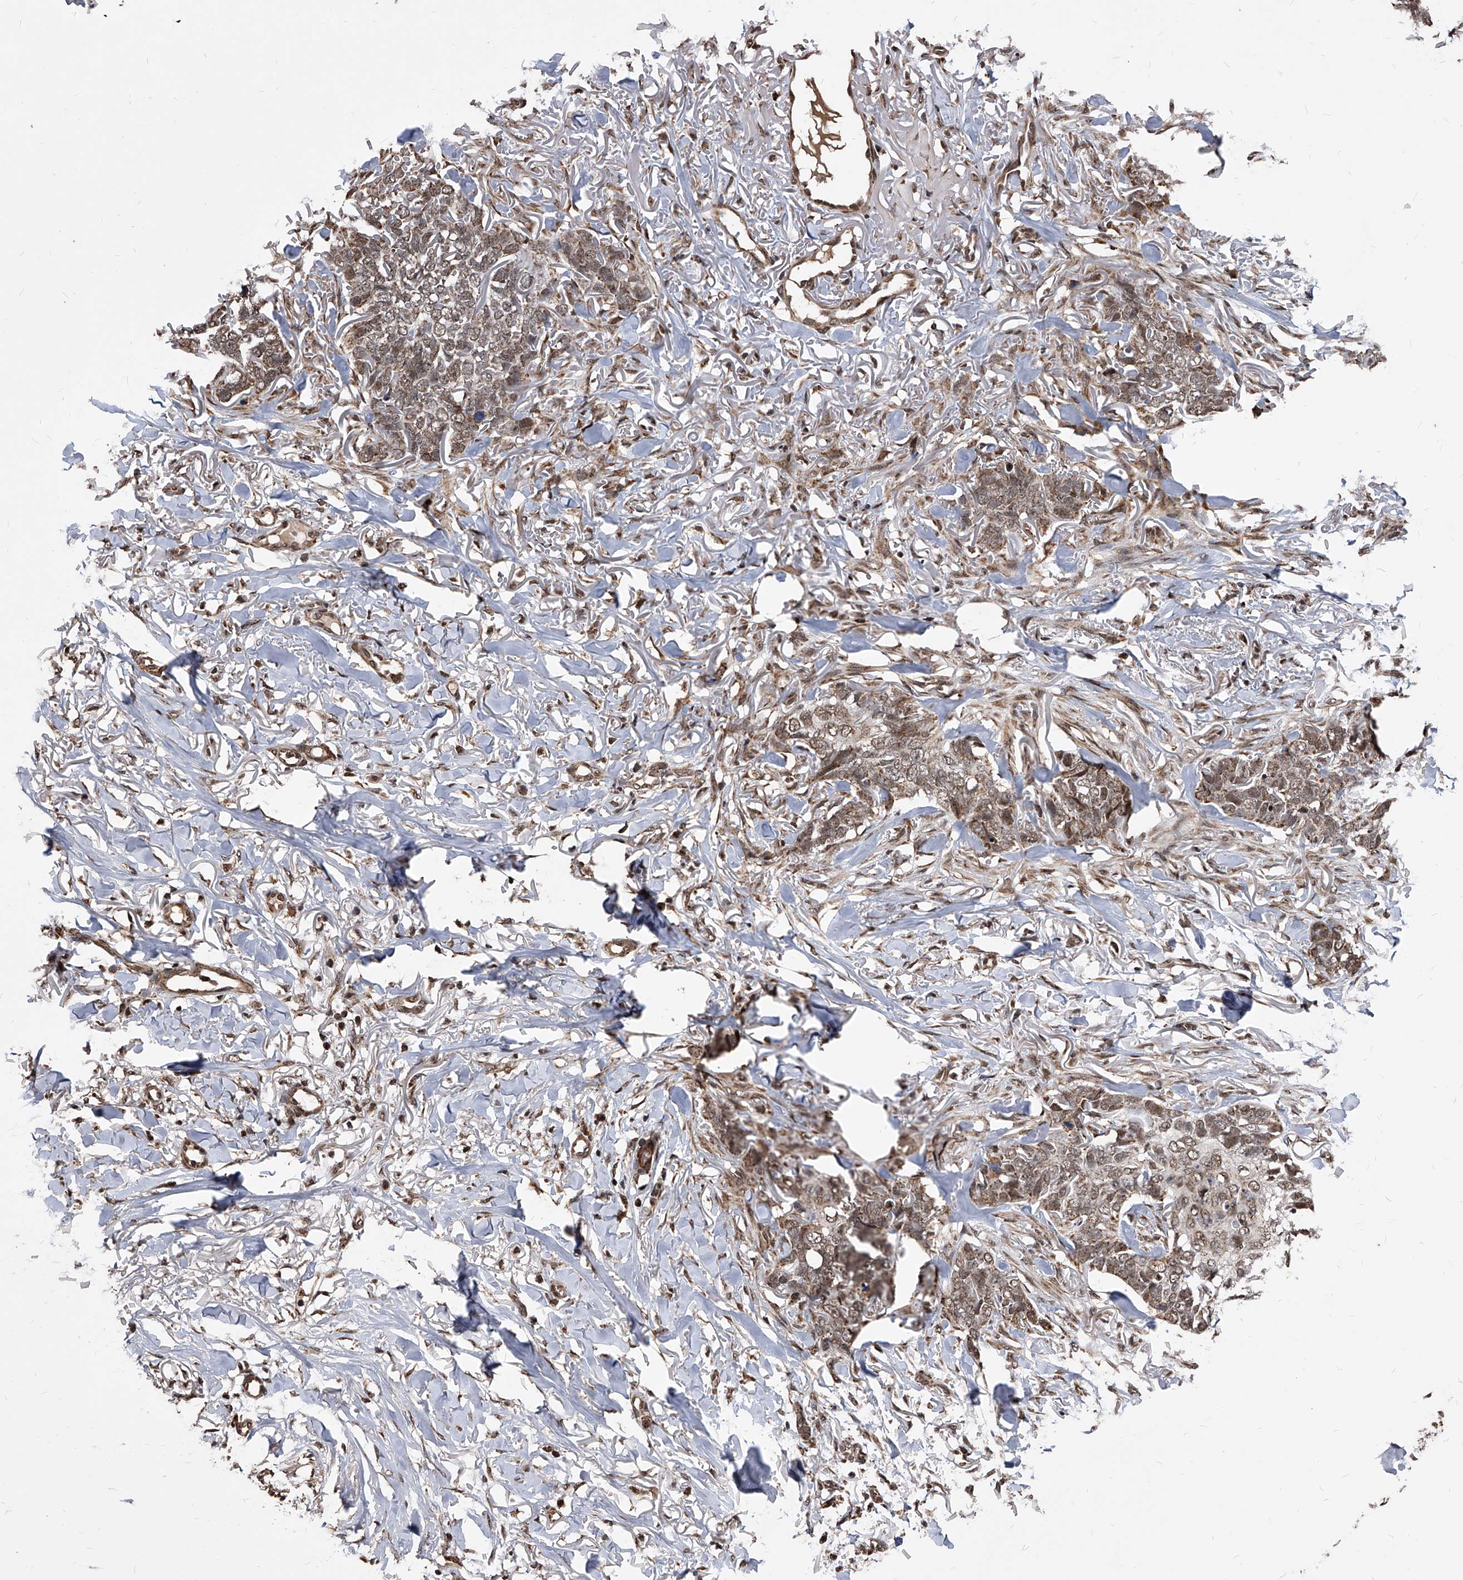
{"staining": {"intensity": "weak", "quantity": ">75%", "location": "cytoplasmic/membranous,nuclear"}, "tissue": "skin cancer", "cell_type": "Tumor cells", "image_type": "cancer", "snomed": [{"axis": "morphology", "description": "Normal tissue, NOS"}, {"axis": "morphology", "description": "Basal cell carcinoma"}, {"axis": "topography", "description": "Skin"}], "caption": "A histopathology image of human skin cancer (basal cell carcinoma) stained for a protein displays weak cytoplasmic/membranous and nuclear brown staining in tumor cells.", "gene": "DUSP22", "patient": {"sex": "male", "age": 77}}